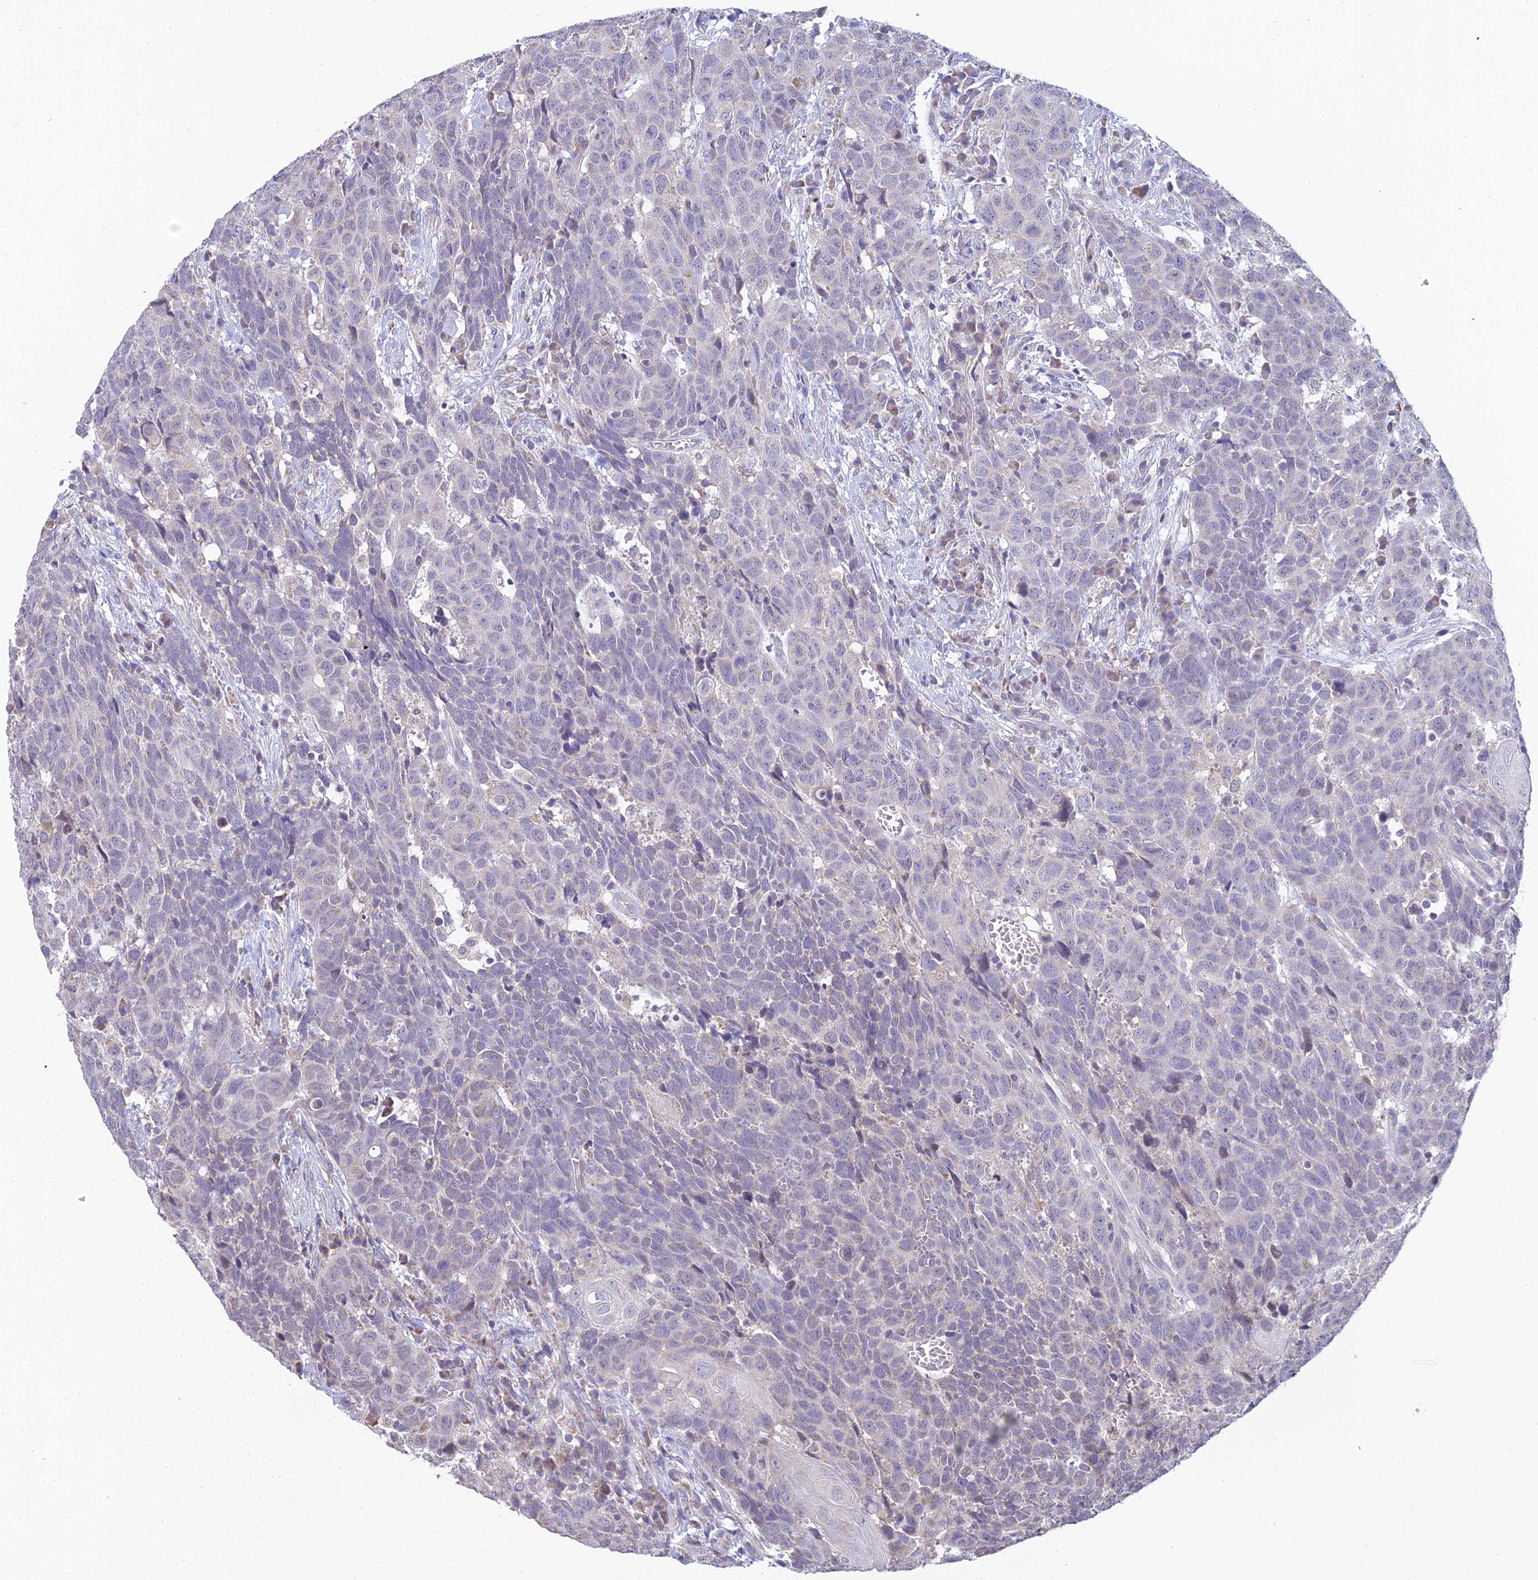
{"staining": {"intensity": "negative", "quantity": "none", "location": "none"}, "tissue": "head and neck cancer", "cell_type": "Tumor cells", "image_type": "cancer", "snomed": [{"axis": "morphology", "description": "Squamous cell carcinoma, NOS"}, {"axis": "topography", "description": "Head-Neck"}], "caption": "The image exhibits no significant staining in tumor cells of head and neck squamous cell carcinoma. Nuclei are stained in blue.", "gene": "CFAP206", "patient": {"sex": "male", "age": 66}}